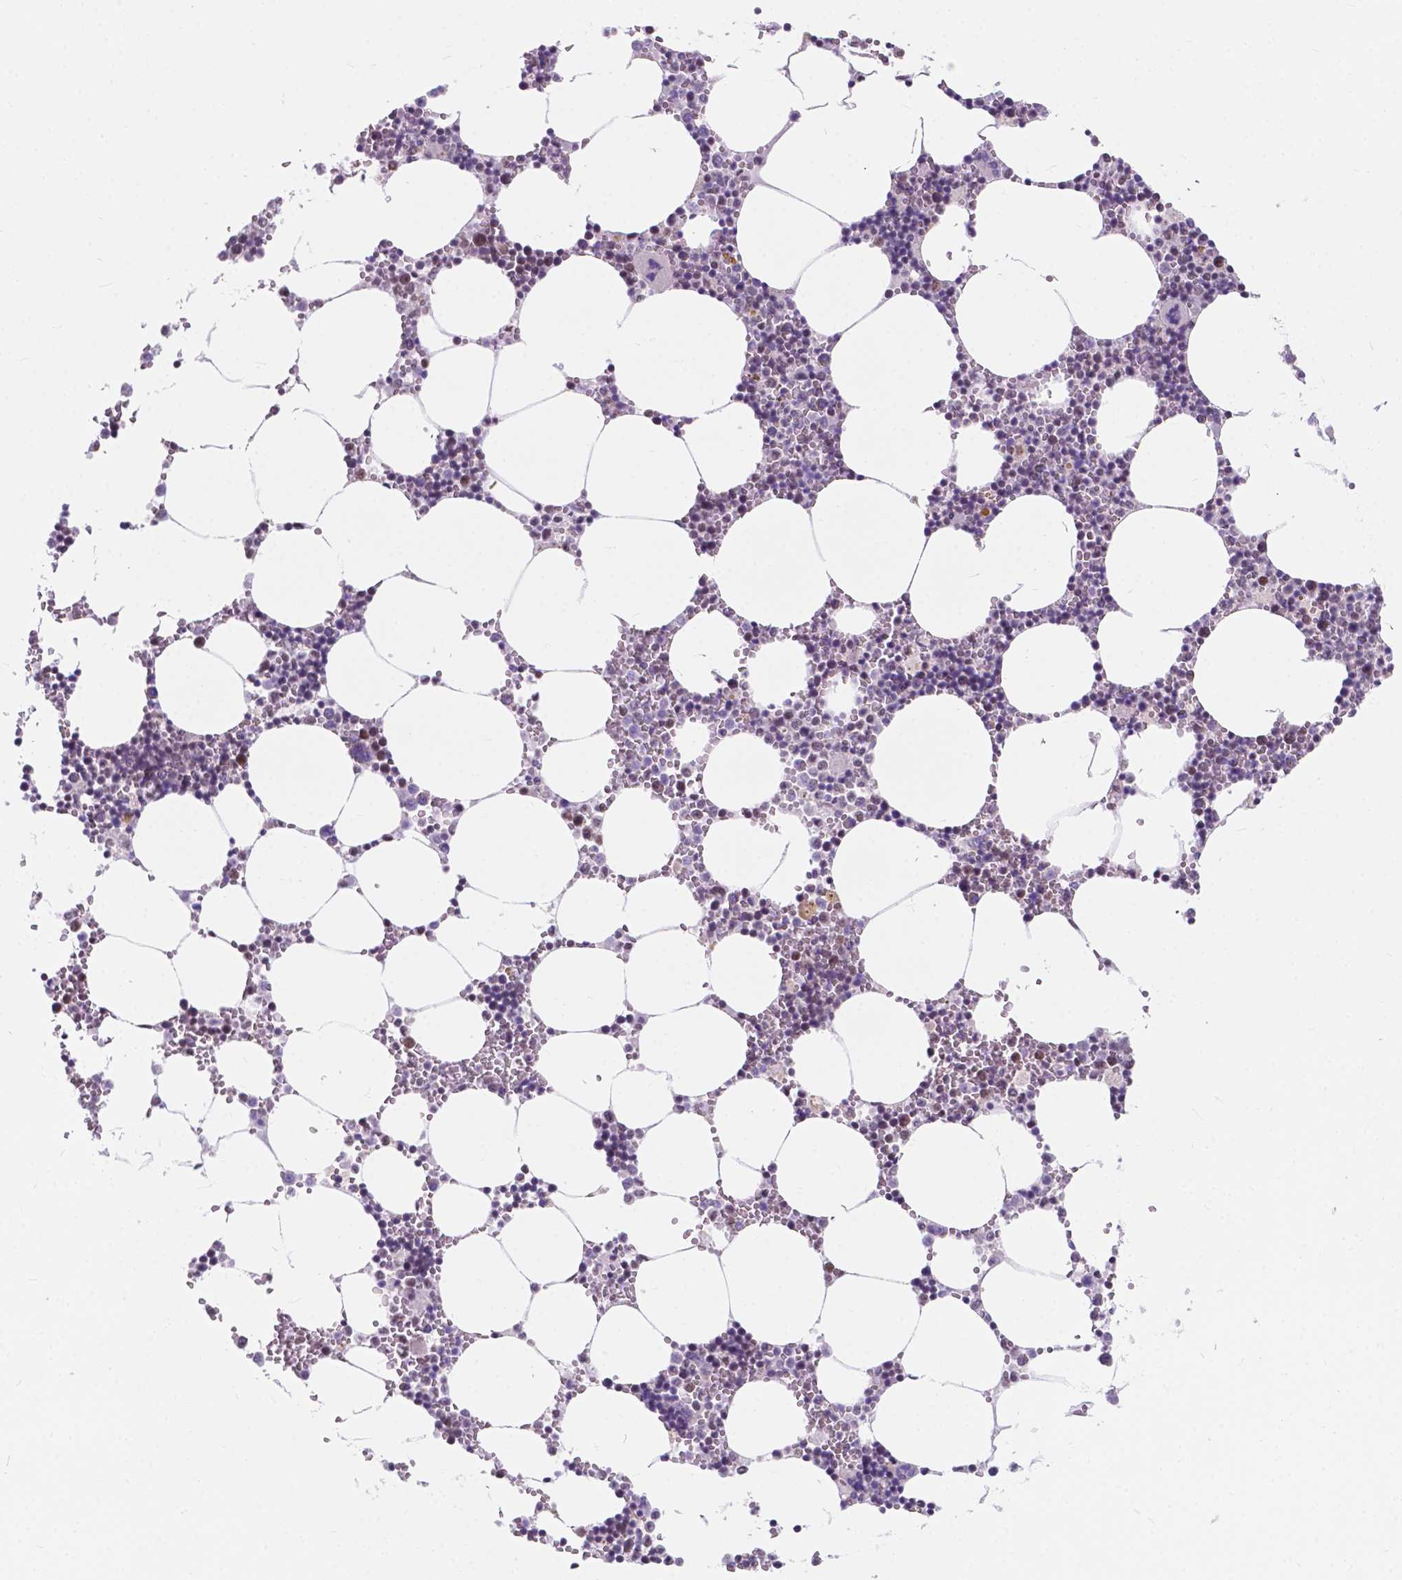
{"staining": {"intensity": "weak", "quantity": "25%-75%", "location": "nuclear"}, "tissue": "bone marrow", "cell_type": "Hematopoietic cells", "image_type": "normal", "snomed": [{"axis": "morphology", "description": "Normal tissue, NOS"}, {"axis": "topography", "description": "Bone marrow"}], "caption": "Immunohistochemical staining of normal human bone marrow demonstrates low levels of weak nuclear positivity in approximately 25%-75% of hematopoietic cells.", "gene": "BCAS2", "patient": {"sex": "male", "age": 54}}